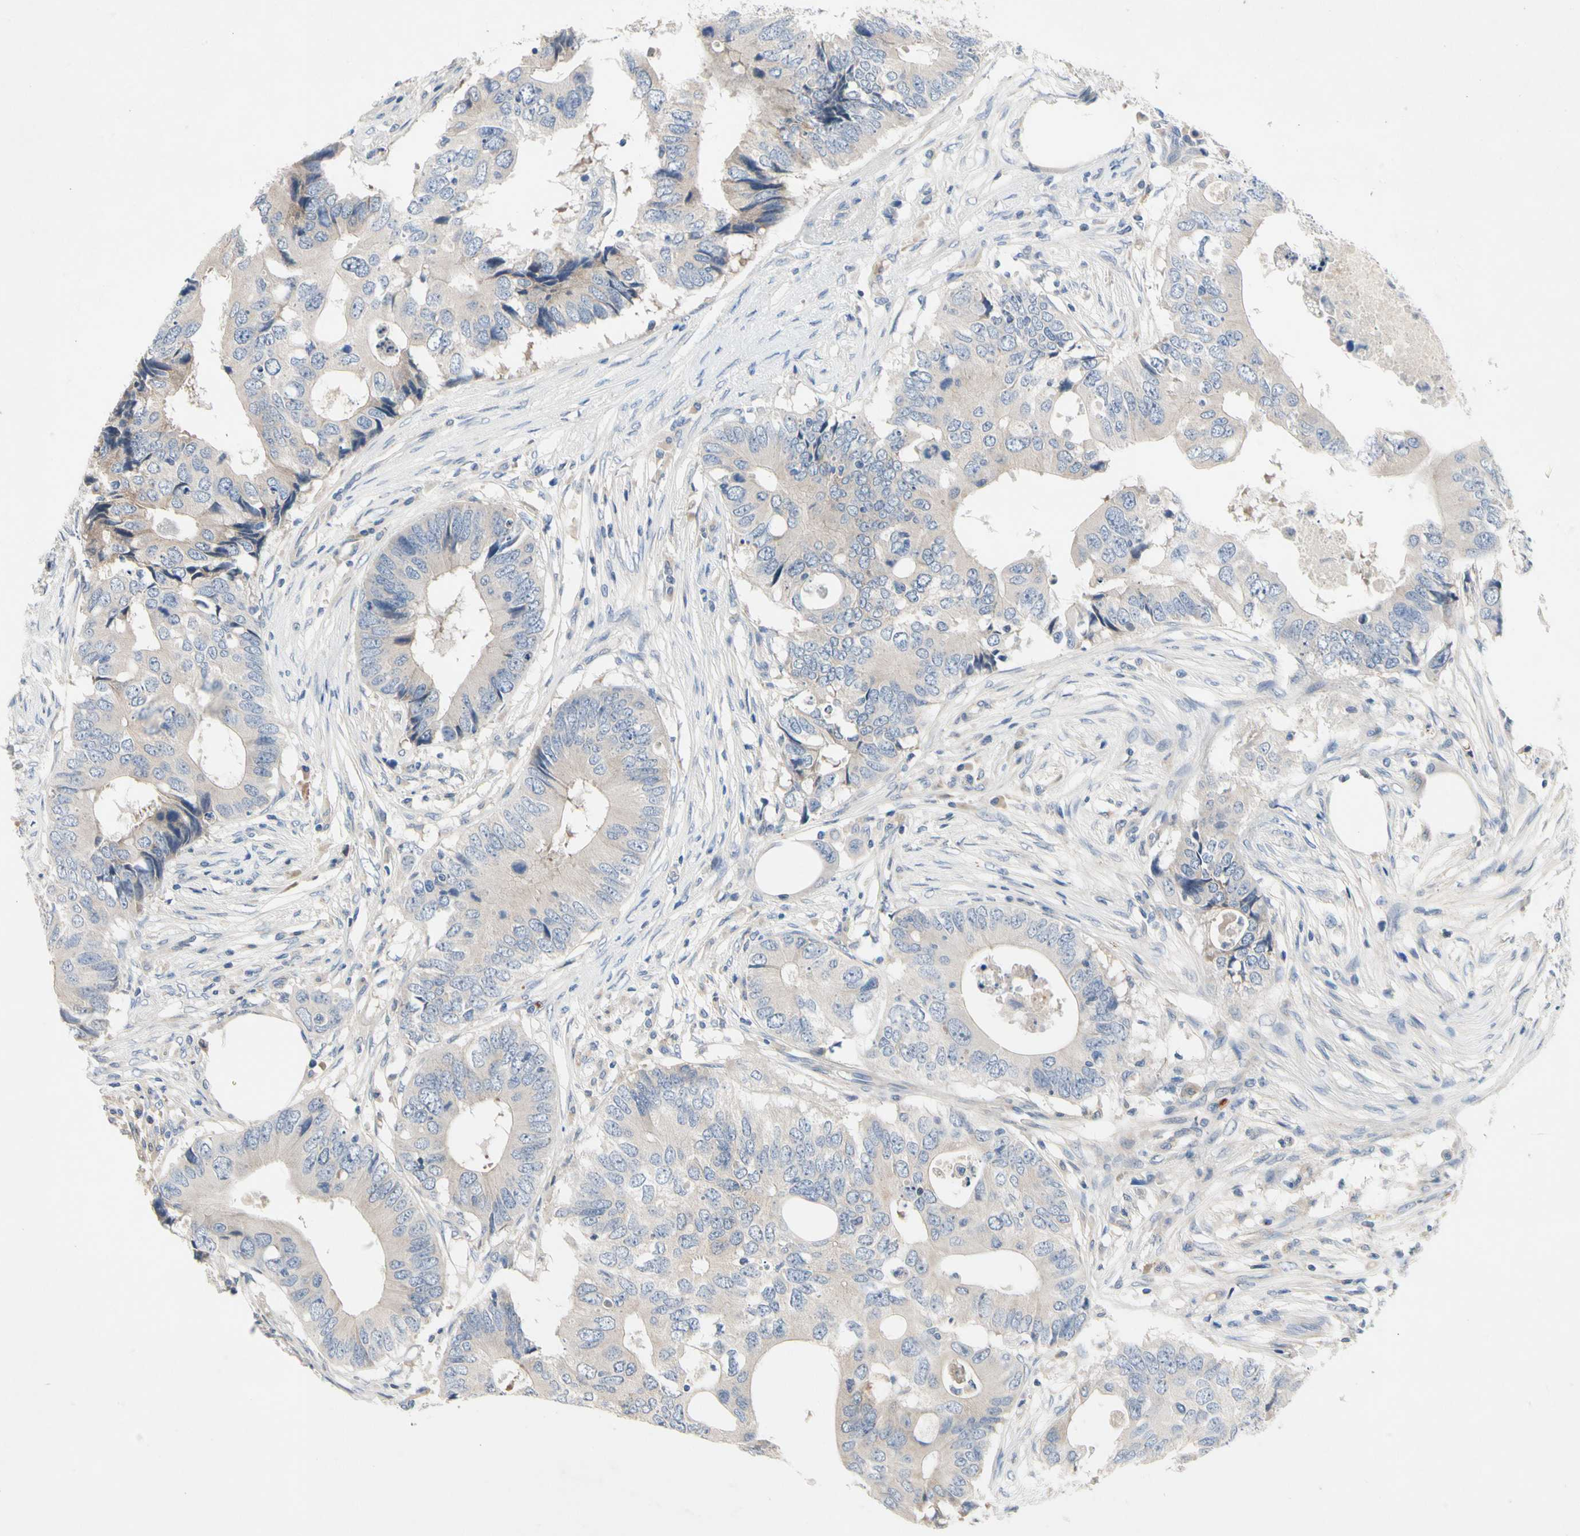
{"staining": {"intensity": "negative", "quantity": "none", "location": "none"}, "tissue": "colorectal cancer", "cell_type": "Tumor cells", "image_type": "cancer", "snomed": [{"axis": "morphology", "description": "Adenocarcinoma, NOS"}, {"axis": "topography", "description": "Colon"}], "caption": "IHC image of neoplastic tissue: colorectal cancer (adenocarcinoma) stained with DAB (3,3'-diaminobenzidine) shows no significant protein positivity in tumor cells. (Brightfield microscopy of DAB (3,3'-diaminobenzidine) immunohistochemistry at high magnification).", "gene": "GAS6", "patient": {"sex": "male", "age": 71}}